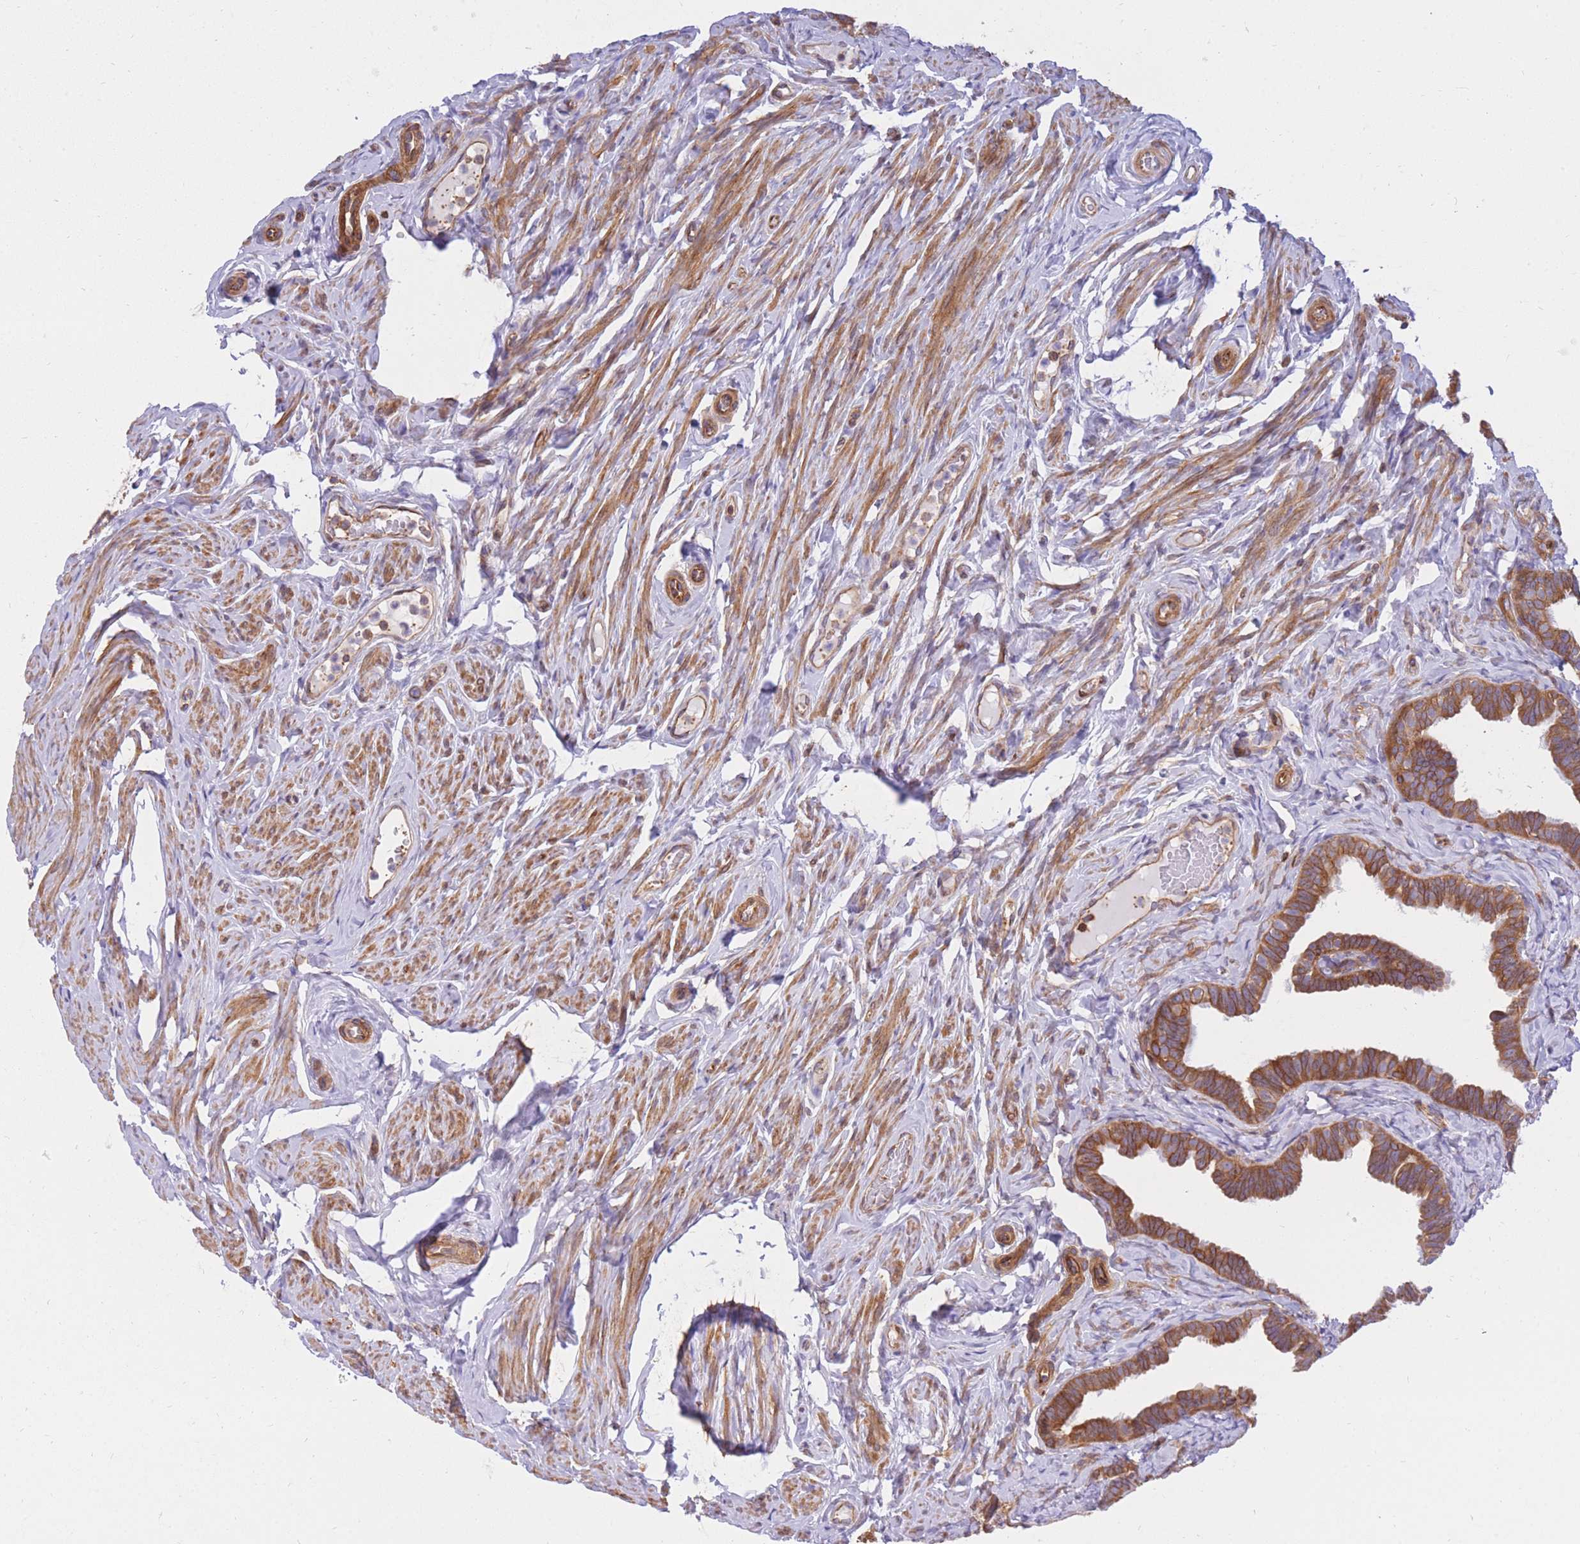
{"staining": {"intensity": "strong", "quantity": ">75%", "location": "cytoplasmic/membranous"}, "tissue": "fallopian tube", "cell_type": "Glandular cells", "image_type": "normal", "snomed": [{"axis": "morphology", "description": "Normal tissue, NOS"}, {"axis": "topography", "description": "Fallopian tube"}], "caption": "DAB immunohistochemical staining of unremarkable fallopian tube shows strong cytoplasmic/membranous protein expression in about >75% of glandular cells.", "gene": "REM1", "patient": {"sex": "female", "age": 65}}